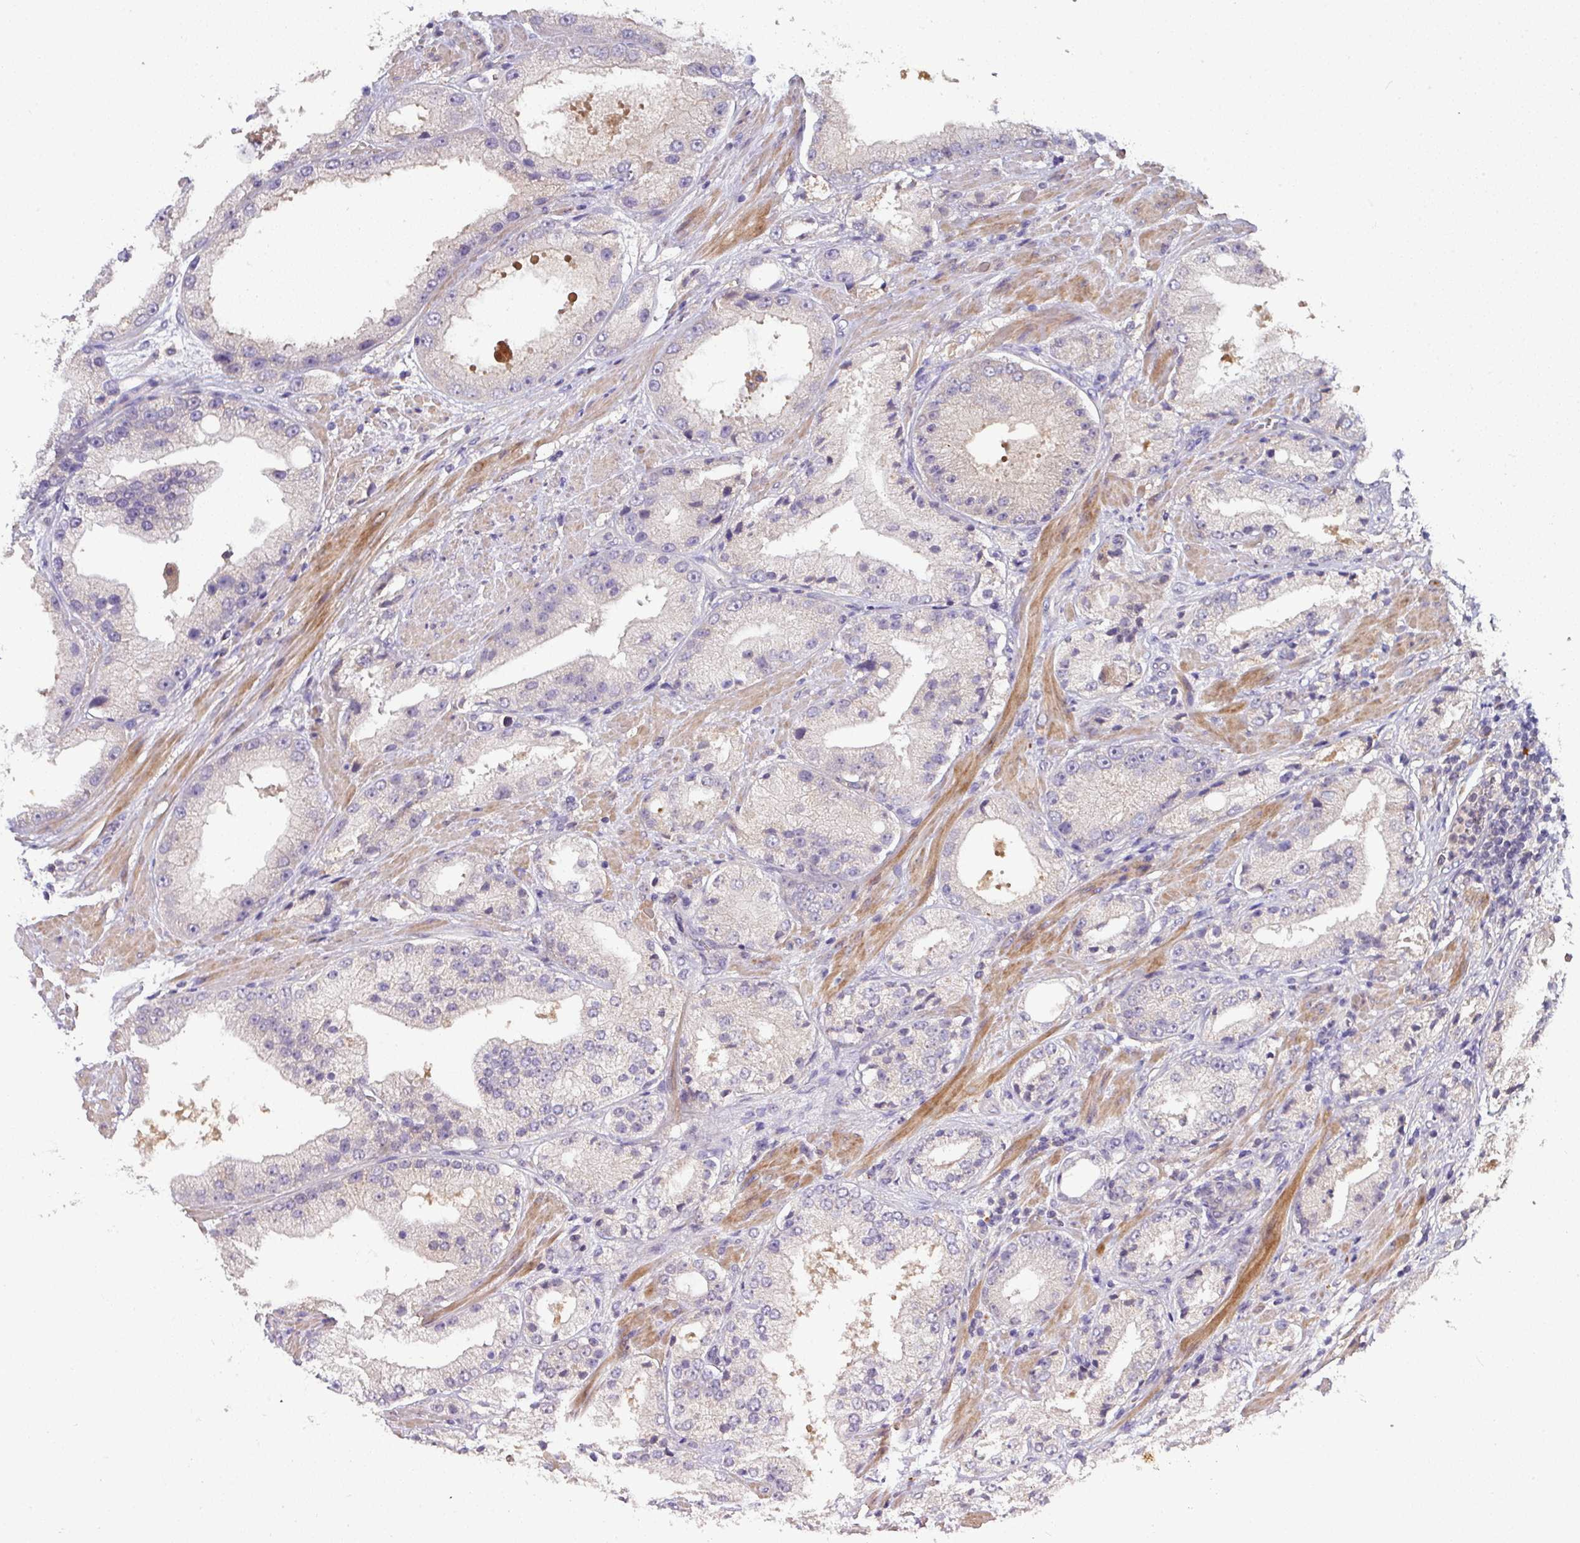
{"staining": {"intensity": "negative", "quantity": "none", "location": "none"}, "tissue": "prostate cancer", "cell_type": "Tumor cells", "image_type": "cancer", "snomed": [{"axis": "morphology", "description": "Adenocarcinoma, Low grade"}, {"axis": "topography", "description": "Prostate"}], "caption": "This is a photomicrograph of IHC staining of prostate cancer (adenocarcinoma (low-grade)), which shows no expression in tumor cells.", "gene": "AEBP2", "patient": {"sex": "male", "age": 67}}